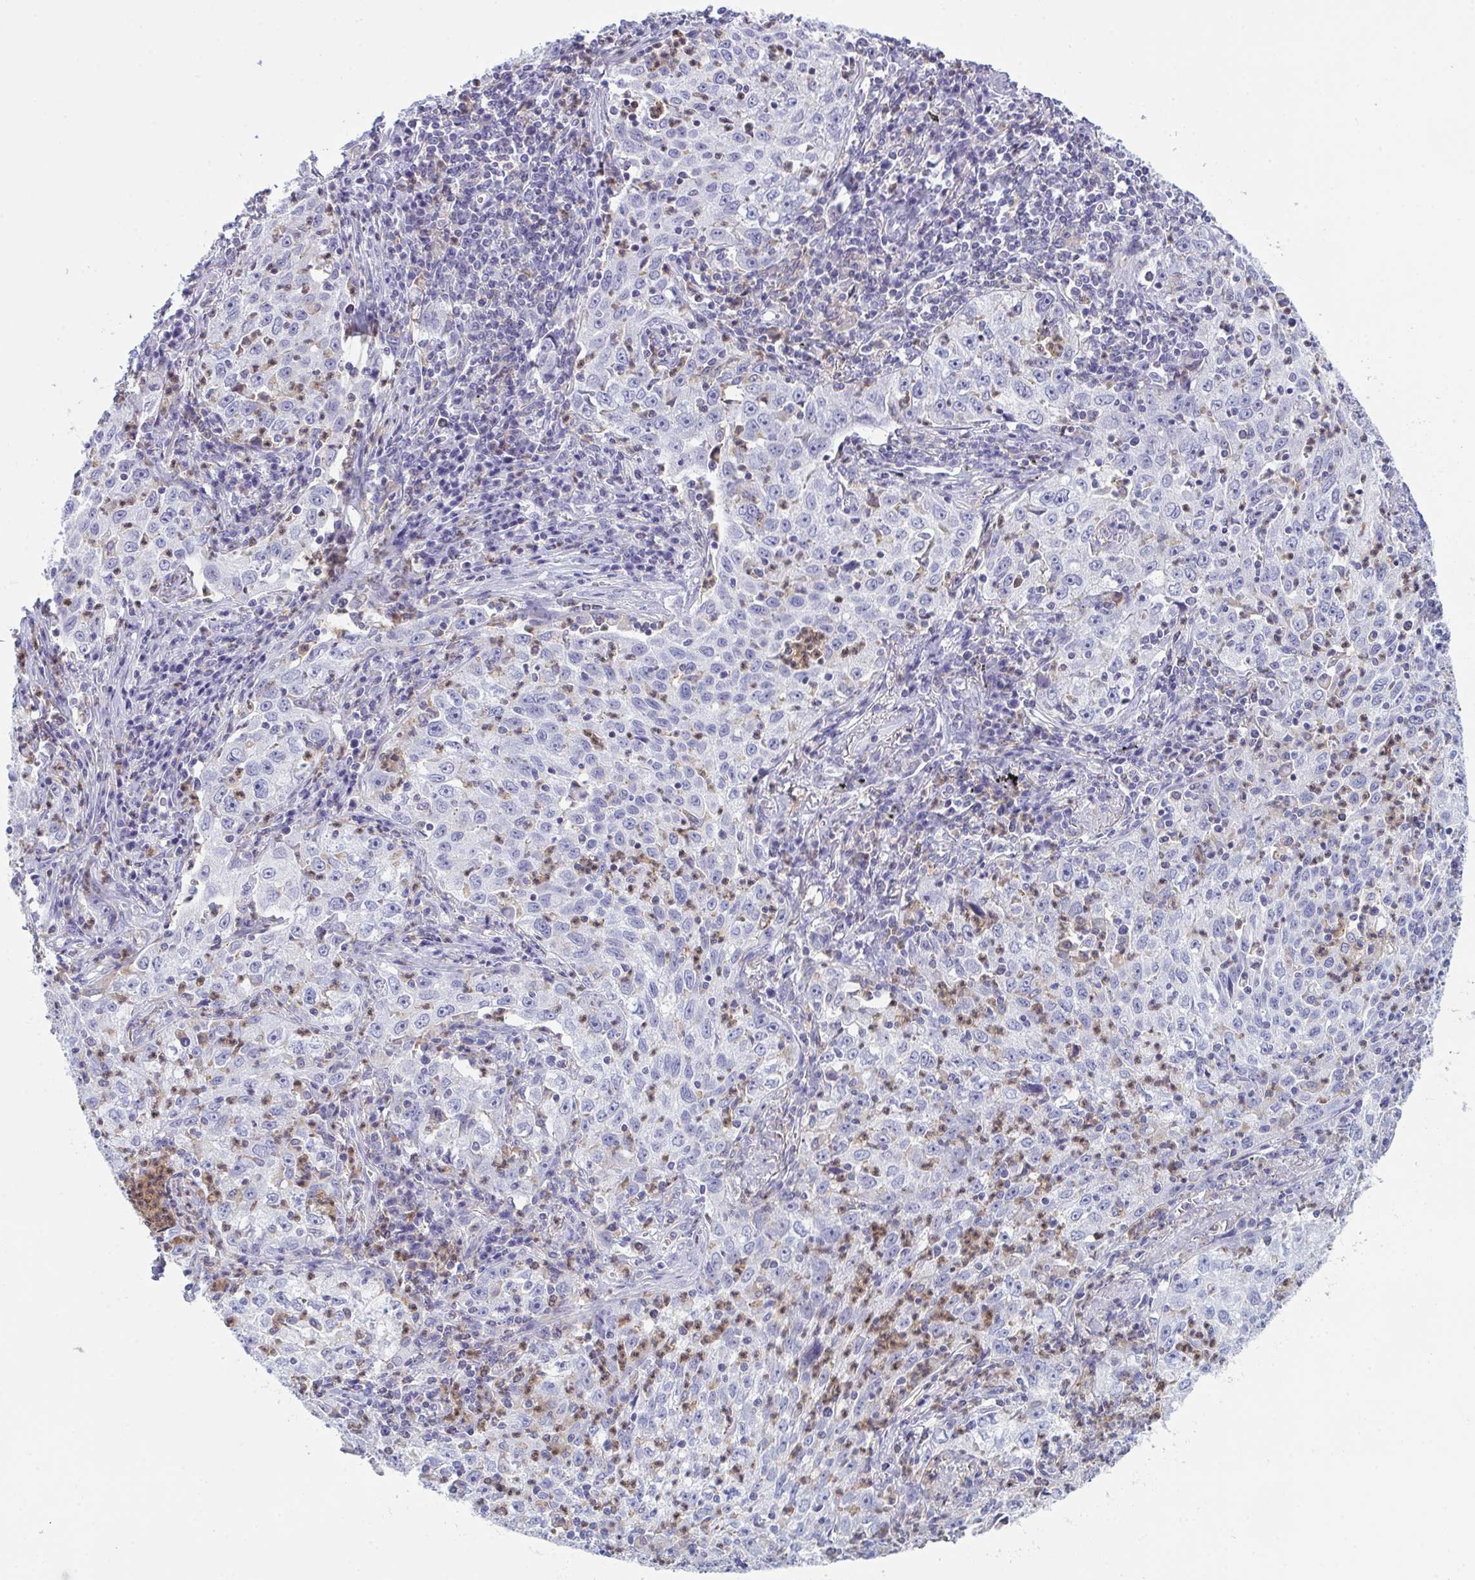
{"staining": {"intensity": "negative", "quantity": "none", "location": "none"}, "tissue": "lung cancer", "cell_type": "Tumor cells", "image_type": "cancer", "snomed": [{"axis": "morphology", "description": "Squamous cell carcinoma, NOS"}, {"axis": "topography", "description": "Lung"}], "caption": "Human squamous cell carcinoma (lung) stained for a protein using immunohistochemistry demonstrates no staining in tumor cells.", "gene": "MYO1F", "patient": {"sex": "male", "age": 71}}